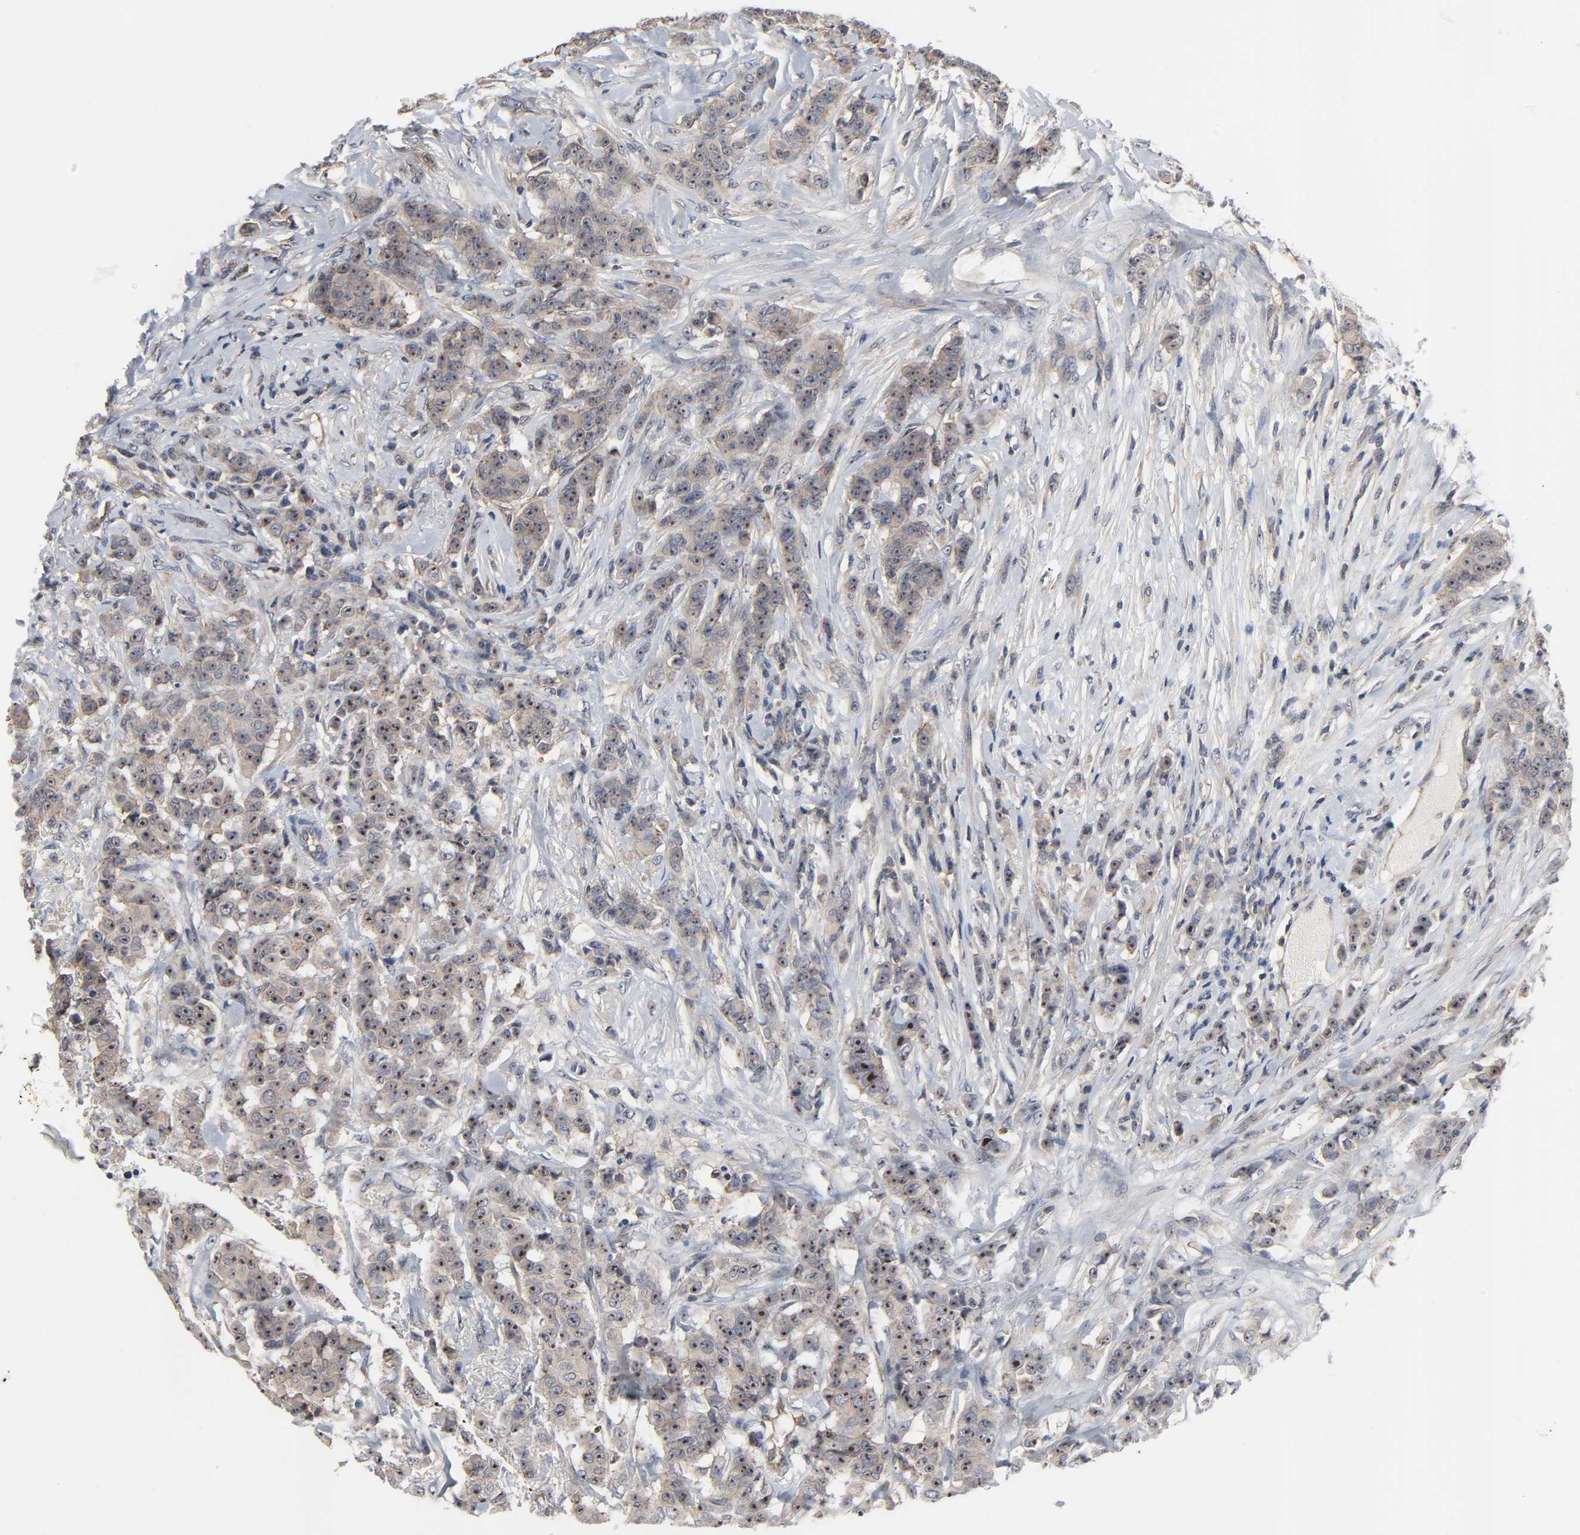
{"staining": {"intensity": "moderate", "quantity": ">75%", "location": "cytoplasmic/membranous,nuclear"}, "tissue": "breast cancer", "cell_type": "Tumor cells", "image_type": "cancer", "snomed": [{"axis": "morphology", "description": "Duct carcinoma"}, {"axis": "topography", "description": "Breast"}], "caption": "Breast cancer stained with a brown dye reveals moderate cytoplasmic/membranous and nuclear positive positivity in about >75% of tumor cells.", "gene": "DDX10", "patient": {"sex": "female", "age": 40}}